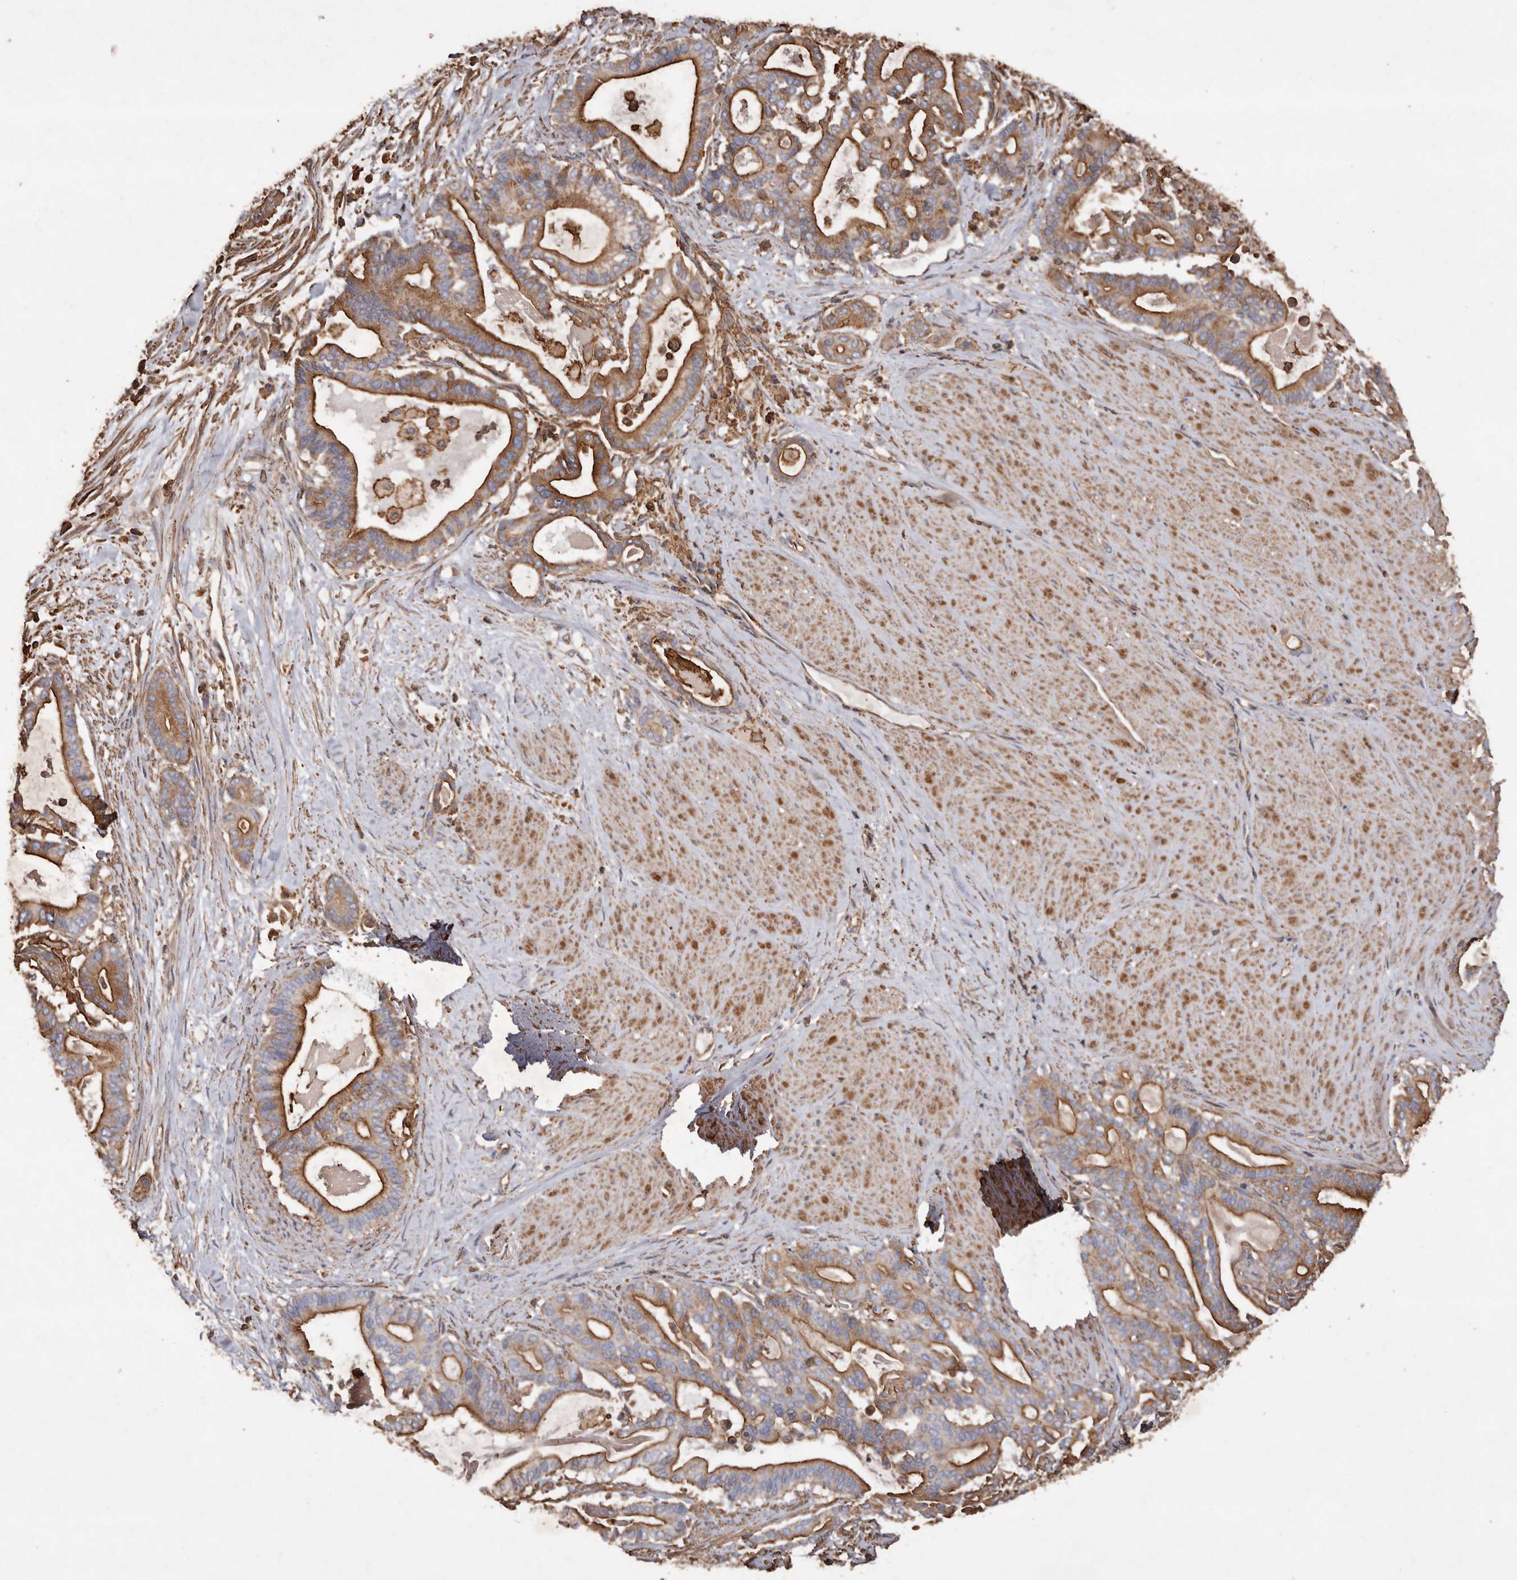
{"staining": {"intensity": "strong", "quantity": ">75%", "location": "cytoplasmic/membranous"}, "tissue": "pancreatic cancer", "cell_type": "Tumor cells", "image_type": "cancer", "snomed": [{"axis": "morphology", "description": "Adenocarcinoma, NOS"}, {"axis": "topography", "description": "Pancreas"}], "caption": "Protein expression analysis of adenocarcinoma (pancreatic) shows strong cytoplasmic/membranous expression in approximately >75% of tumor cells. (brown staining indicates protein expression, while blue staining denotes nuclei).", "gene": "COQ8B", "patient": {"sex": "male", "age": 63}}